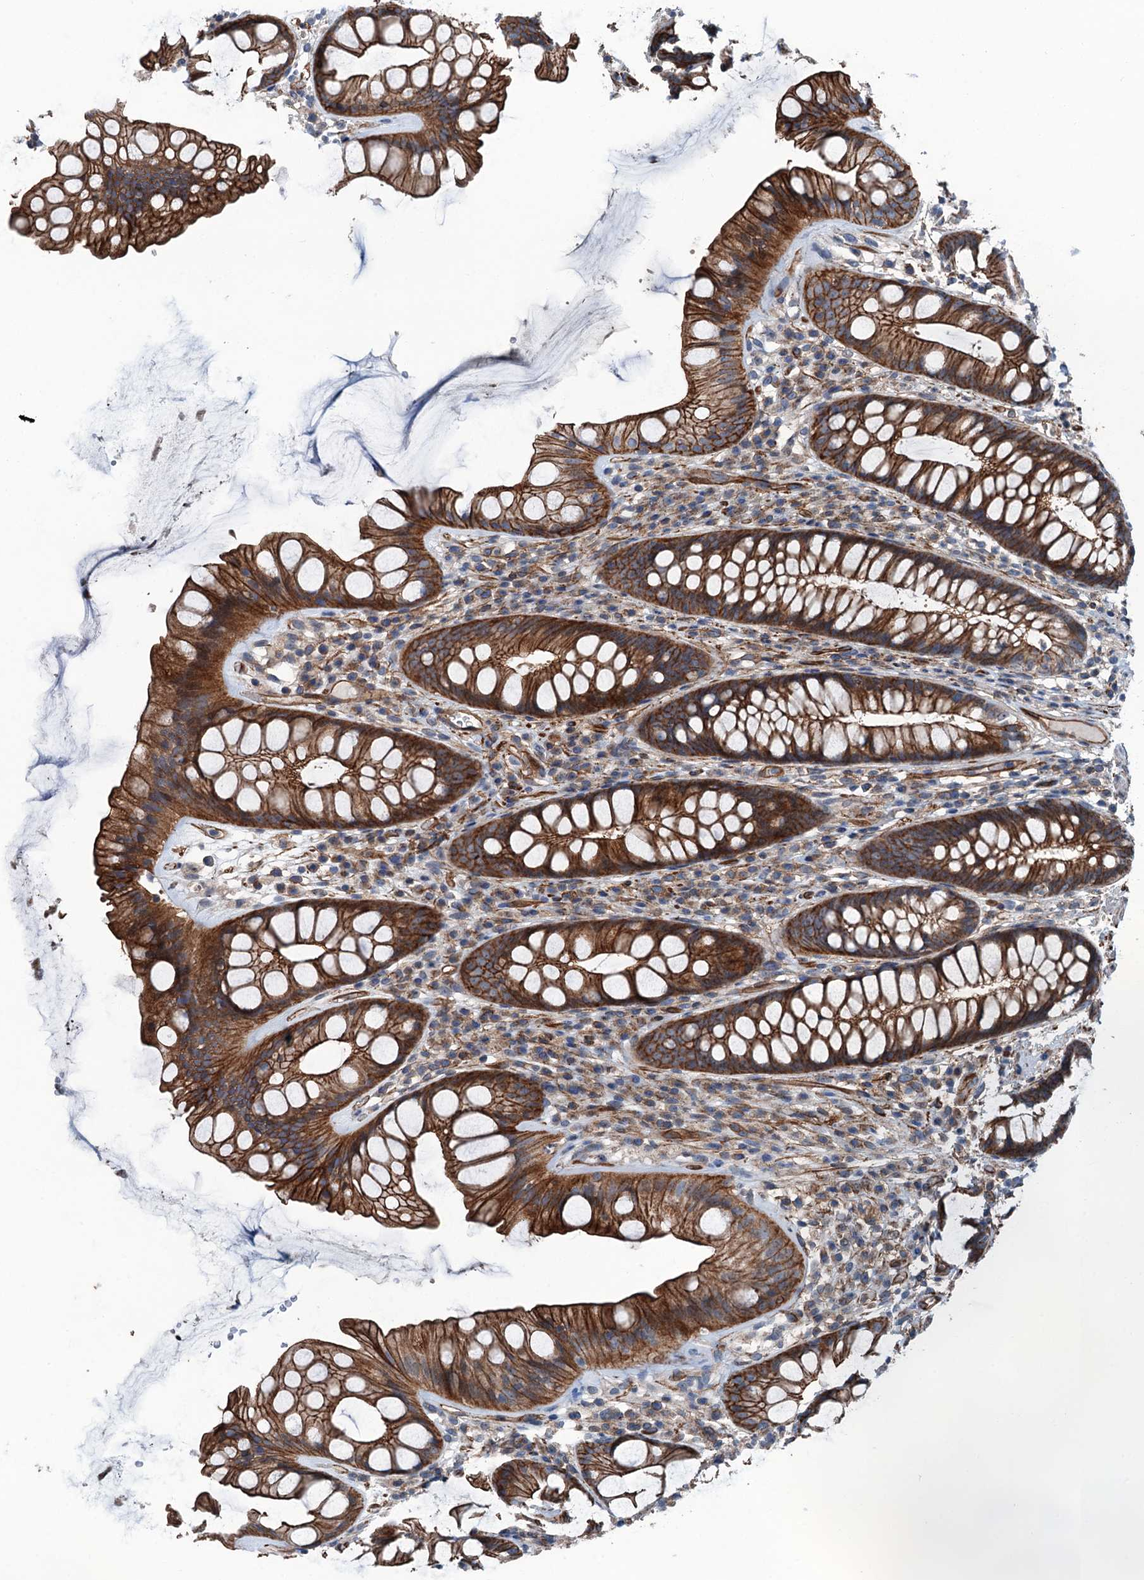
{"staining": {"intensity": "strong", "quantity": ">75%", "location": "cytoplasmic/membranous"}, "tissue": "rectum", "cell_type": "Glandular cells", "image_type": "normal", "snomed": [{"axis": "morphology", "description": "Normal tissue, NOS"}, {"axis": "topography", "description": "Rectum"}], "caption": "IHC image of normal rectum: human rectum stained using IHC displays high levels of strong protein expression localized specifically in the cytoplasmic/membranous of glandular cells, appearing as a cytoplasmic/membranous brown color.", "gene": "NMRAL1", "patient": {"sex": "male", "age": 74}}